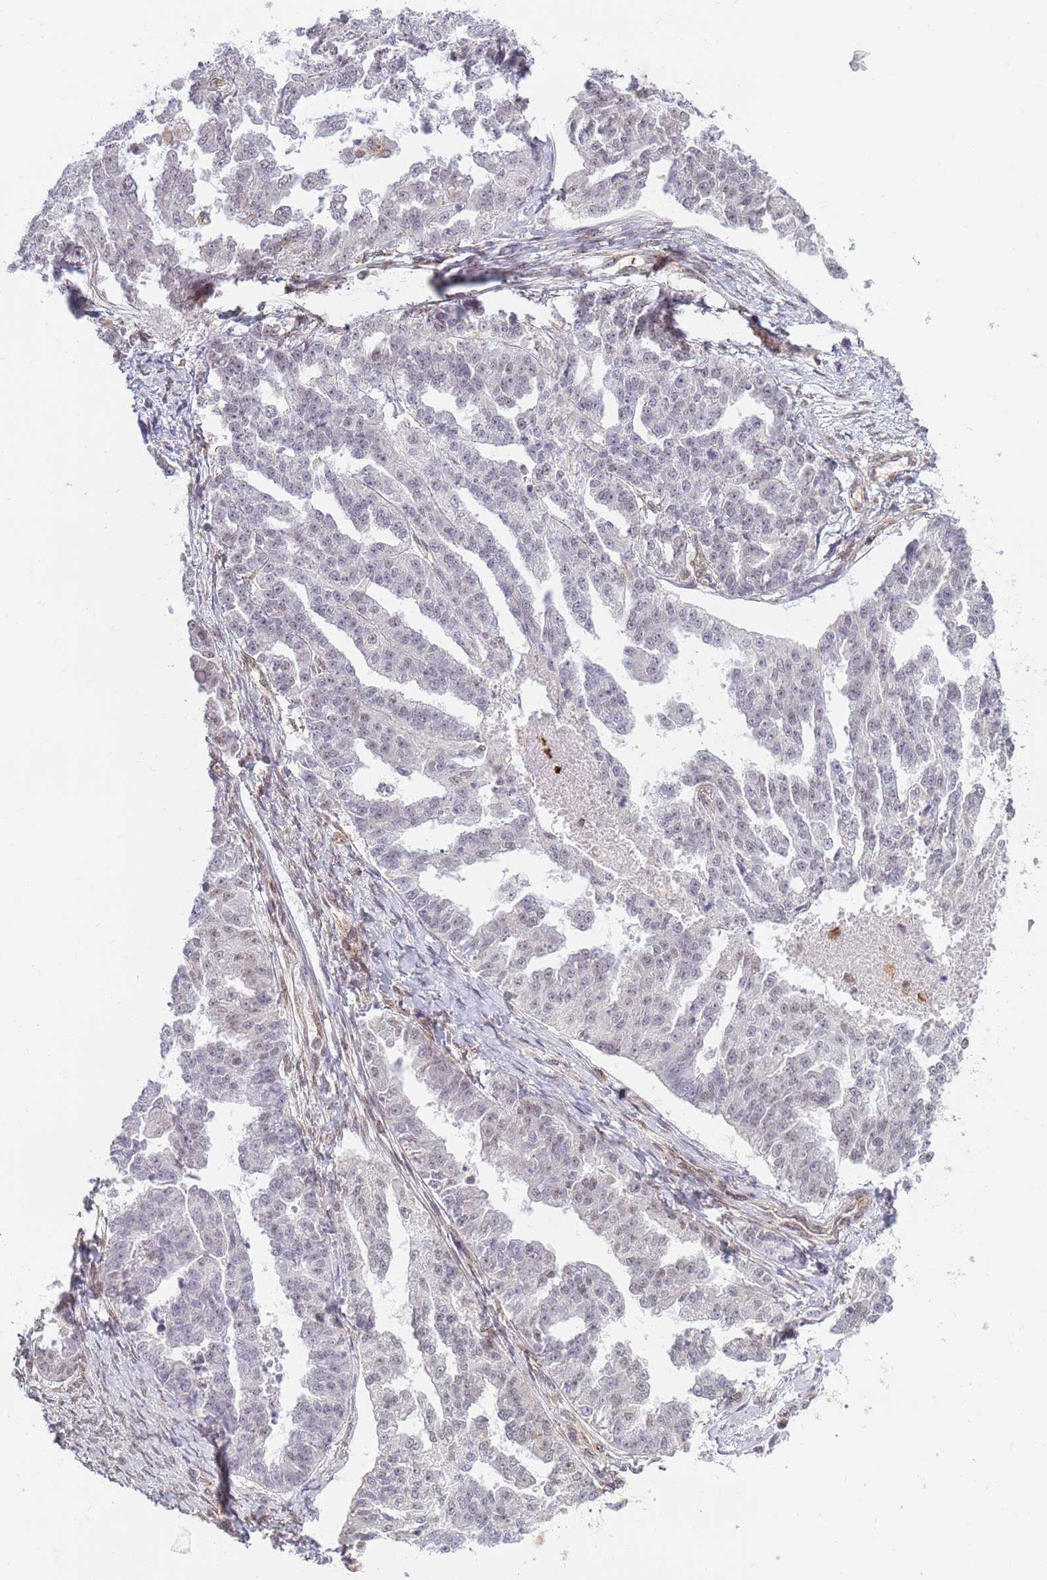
{"staining": {"intensity": "weak", "quantity": "25%-75%", "location": "nuclear"}, "tissue": "ovarian cancer", "cell_type": "Tumor cells", "image_type": "cancer", "snomed": [{"axis": "morphology", "description": "Cystadenocarcinoma, serous, NOS"}, {"axis": "topography", "description": "Ovary"}], "caption": "Protein expression analysis of ovarian serous cystadenocarcinoma exhibits weak nuclear staining in approximately 25%-75% of tumor cells.", "gene": "CEP170", "patient": {"sex": "female", "age": 58}}